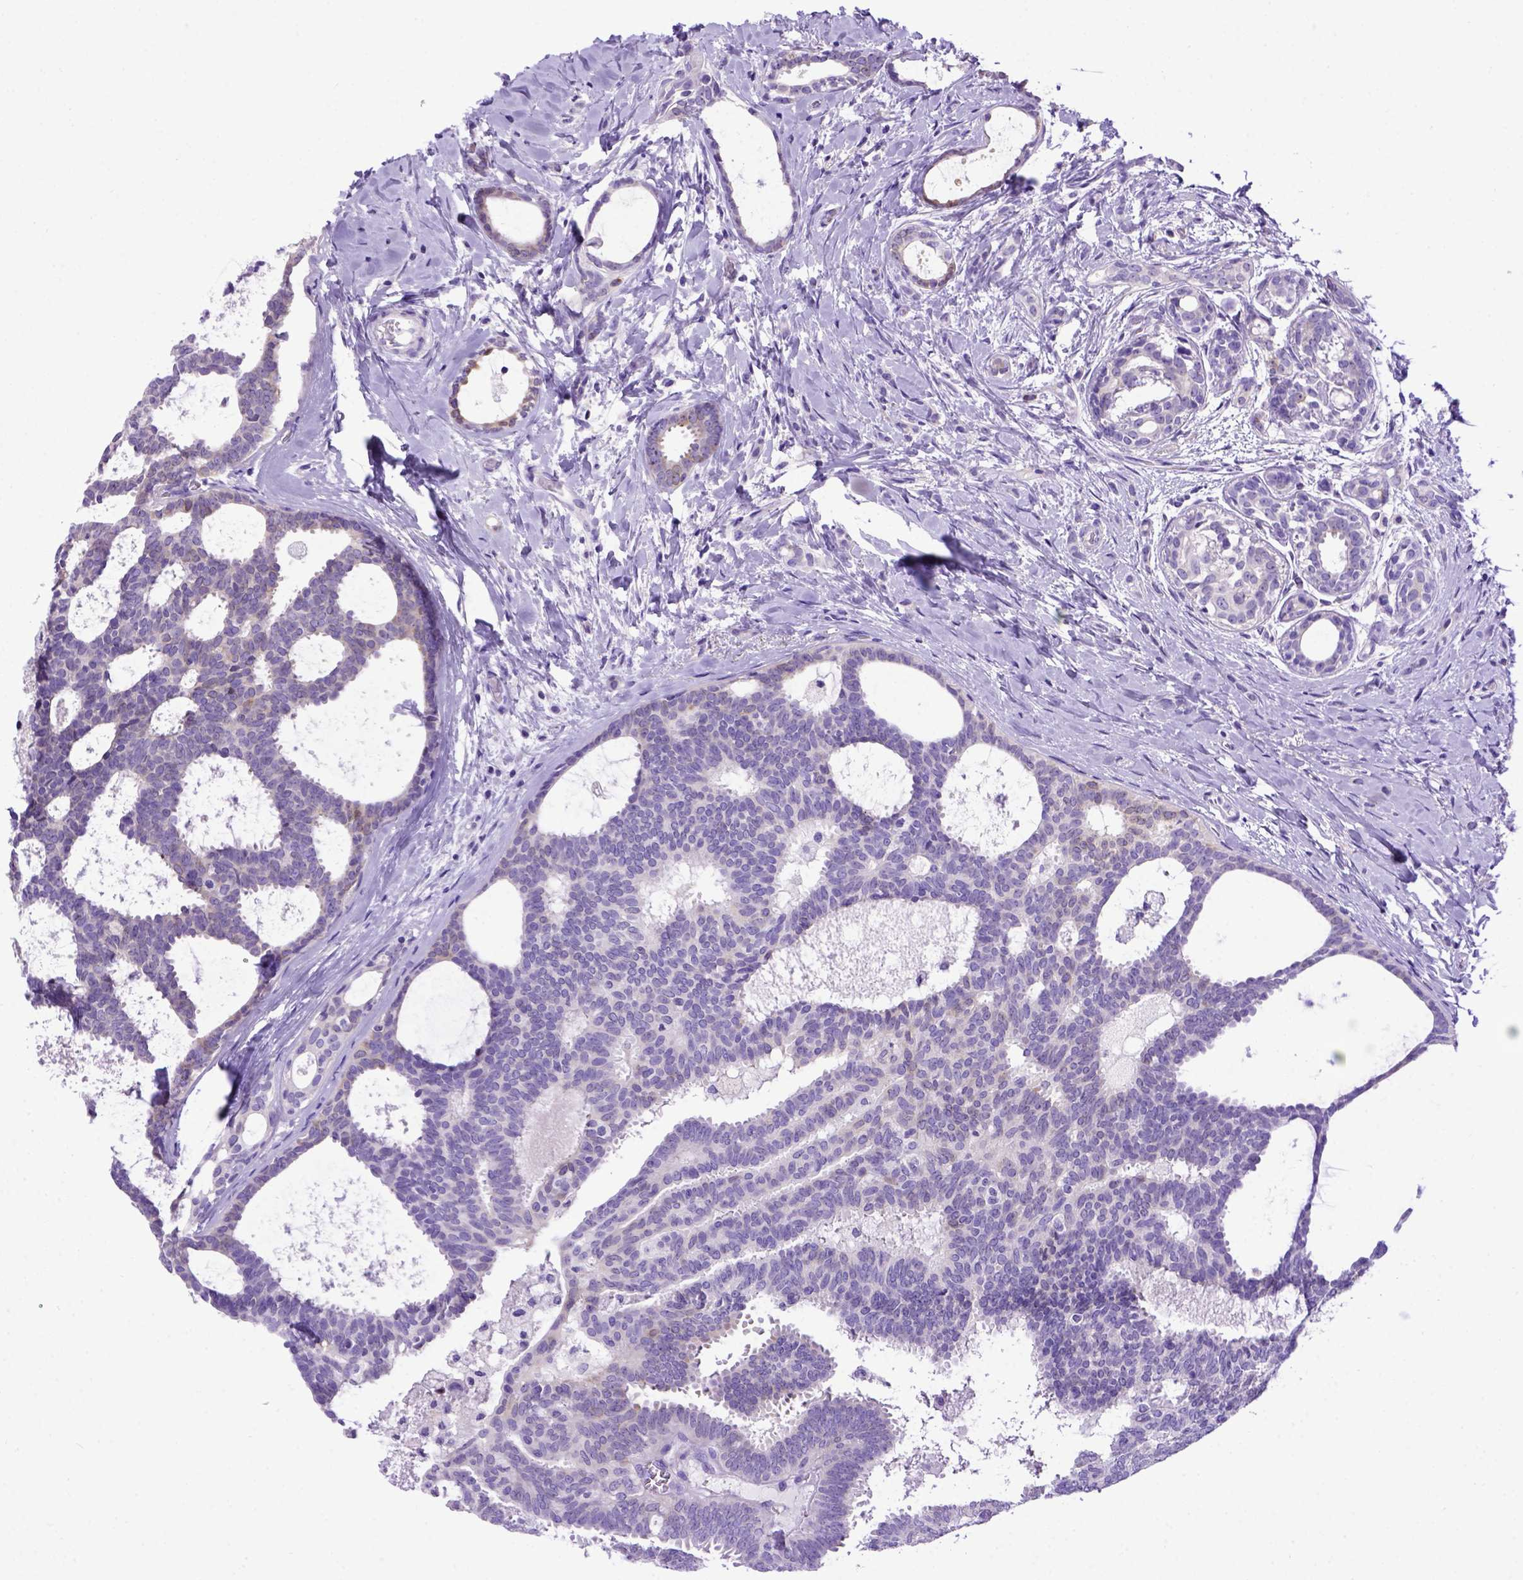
{"staining": {"intensity": "negative", "quantity": "none", "location": "none"}, "tissue": "breast cancer", "cell_type": "Tumor cells", "image_type": "cancer", "snomed": [{"axis": "morphology", "description": "Intraductal carcinoma, in situ"}, {"axis": "morphology", "description": "Duct carcinoma"}, {"axis": "morphology", "description": "Lobular carcinoma, in situ"}, {"axis": "topography", "description": "Breast"}], "caption": "Immunohistochemical staining of breast cancer shows no significant positivity in tumor cells.", "gene": "PTGES", "patient": {"sex": "female", "age": 44}}